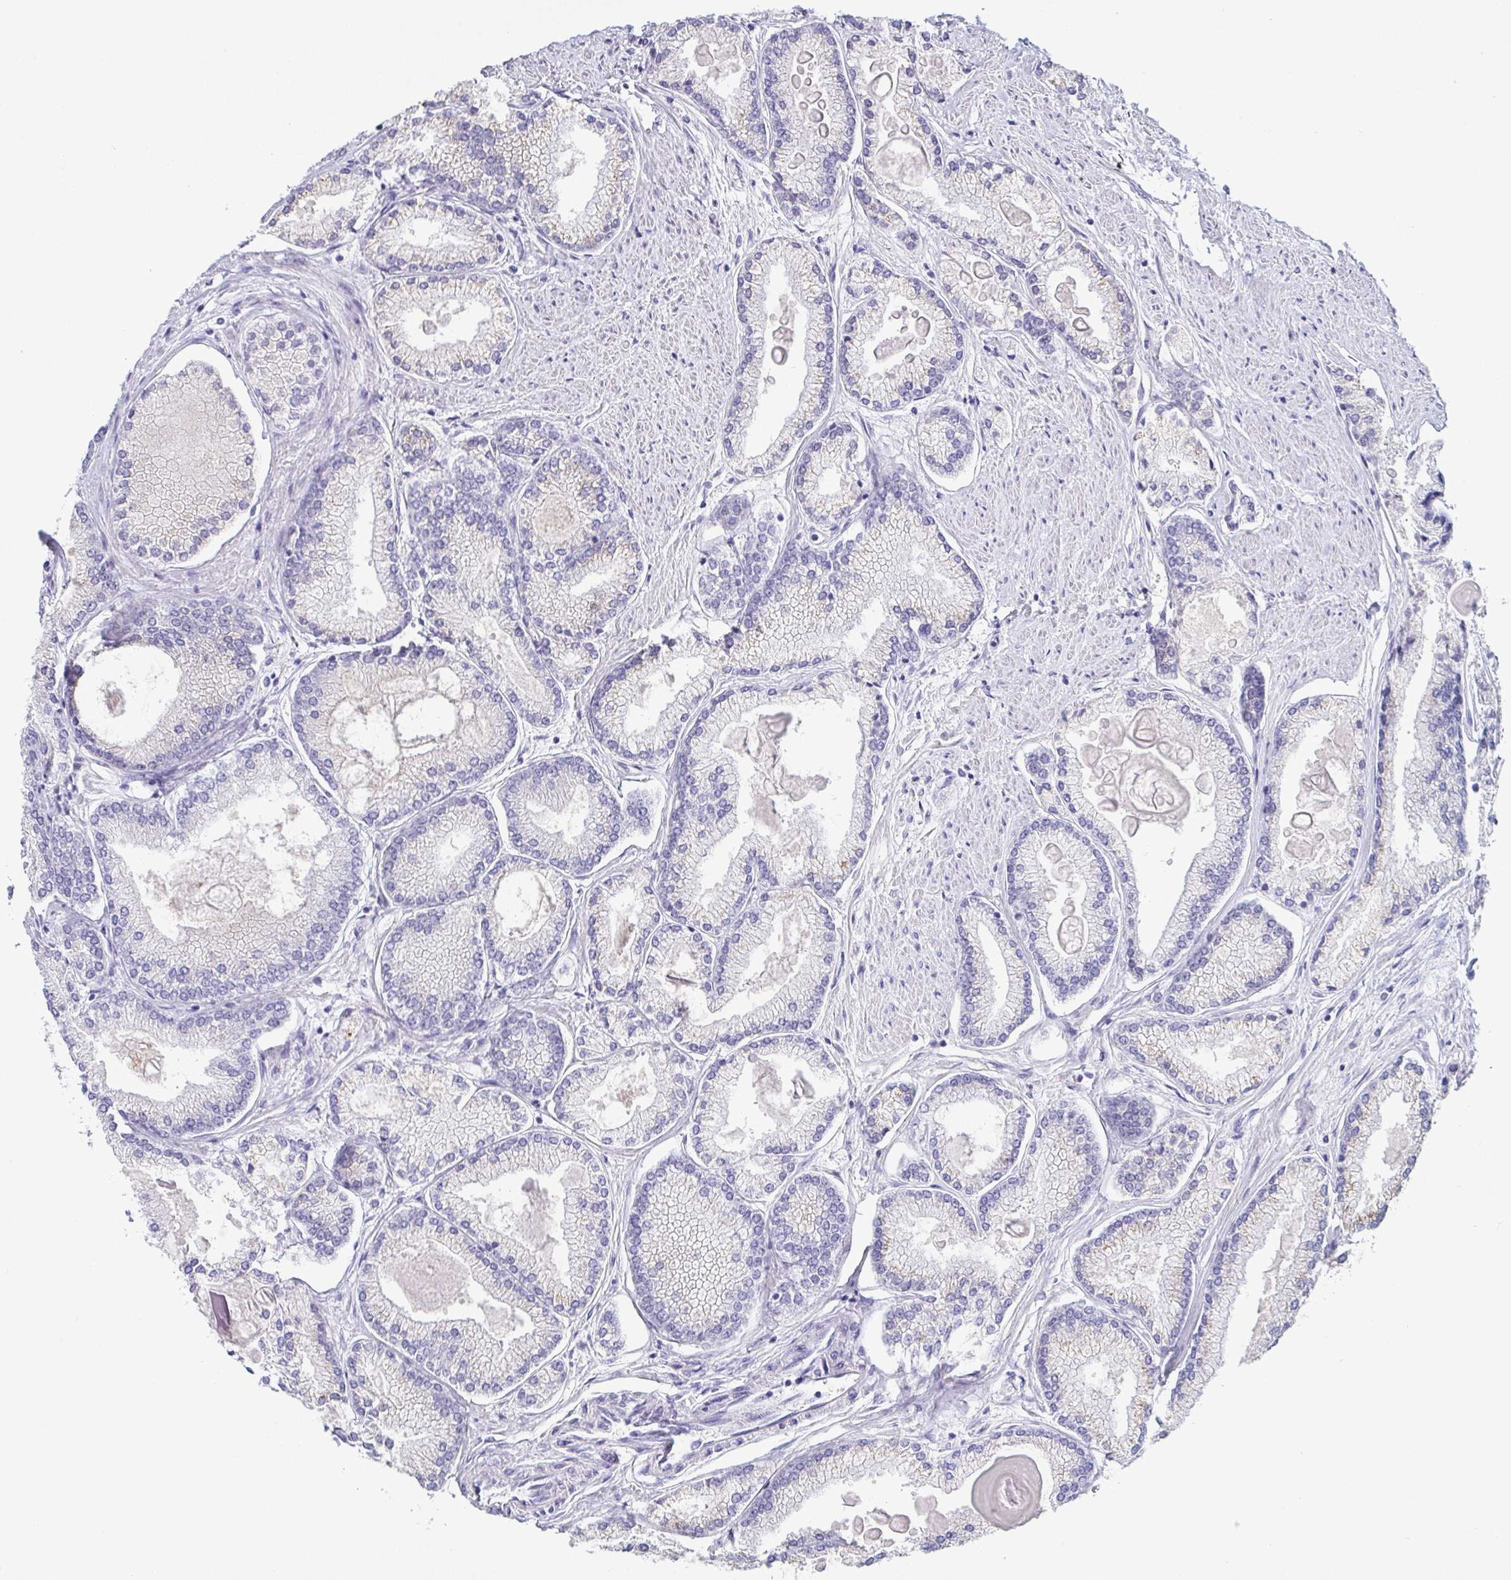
{"staining": {"intensity": "negative", "quantity": "none", "location": "none"}, "tissue": "prostate cancer", "cell_type": "Tumor cells", "image_type": "cancer", "snomed": [{"axis": "morphology", "description": "Adenocarcinoma, High grade"}, {"axis": "topography", "description": "Prostate"}], "caption": "Immunohistochemistry image of prostate cancer (adenocarcinoma (high-grade)) stained for a protein (brown), which demonstrates no positivity in tumor cells.", "gene": "AZU1", "patient": {"sex": "male", "age": 68}}